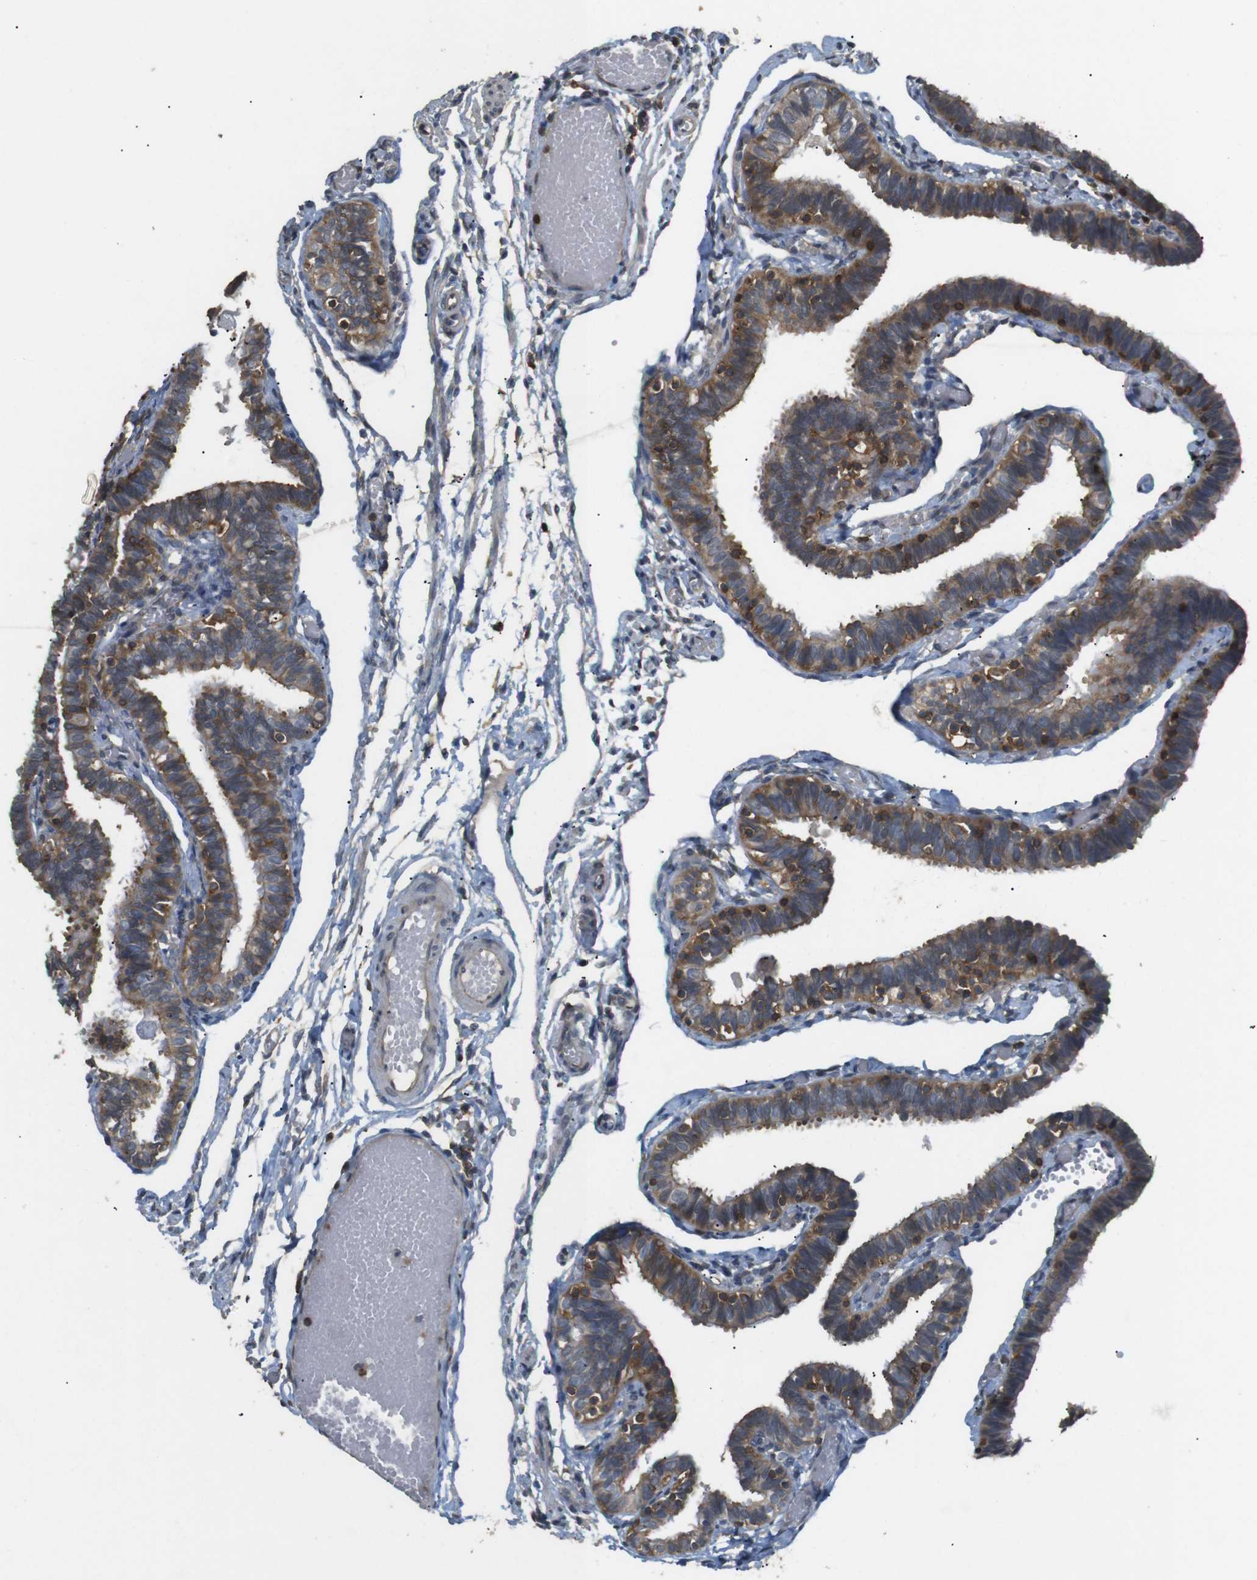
{"staining": {"intensity": "moderate", "quantity": ">75%", "location": "cytoplasmic/membranous"}, "tissue": "fallopian tube", "cell_type": "Glandular cells", "image_type": "normal", "snomed": [{"axis": "morphology", "description": "Normal tissue, NOS"}, {"axis": "topography", "description": "Fallopian tube"}], "caption": "Immunohistochemical staining of normal fallopian tube reveals >75% levels of moderate cytoplasmic/membranous protein expression in approximately >75% of glandular cells. Using DAB (3,3'-diaminobenzidine) (brown) and hematoxylin (blue) stains, captured at high magnification using brightfield microscopy.", "gene": "KSR1", "patient": {"sex": "female", "age": 46}}